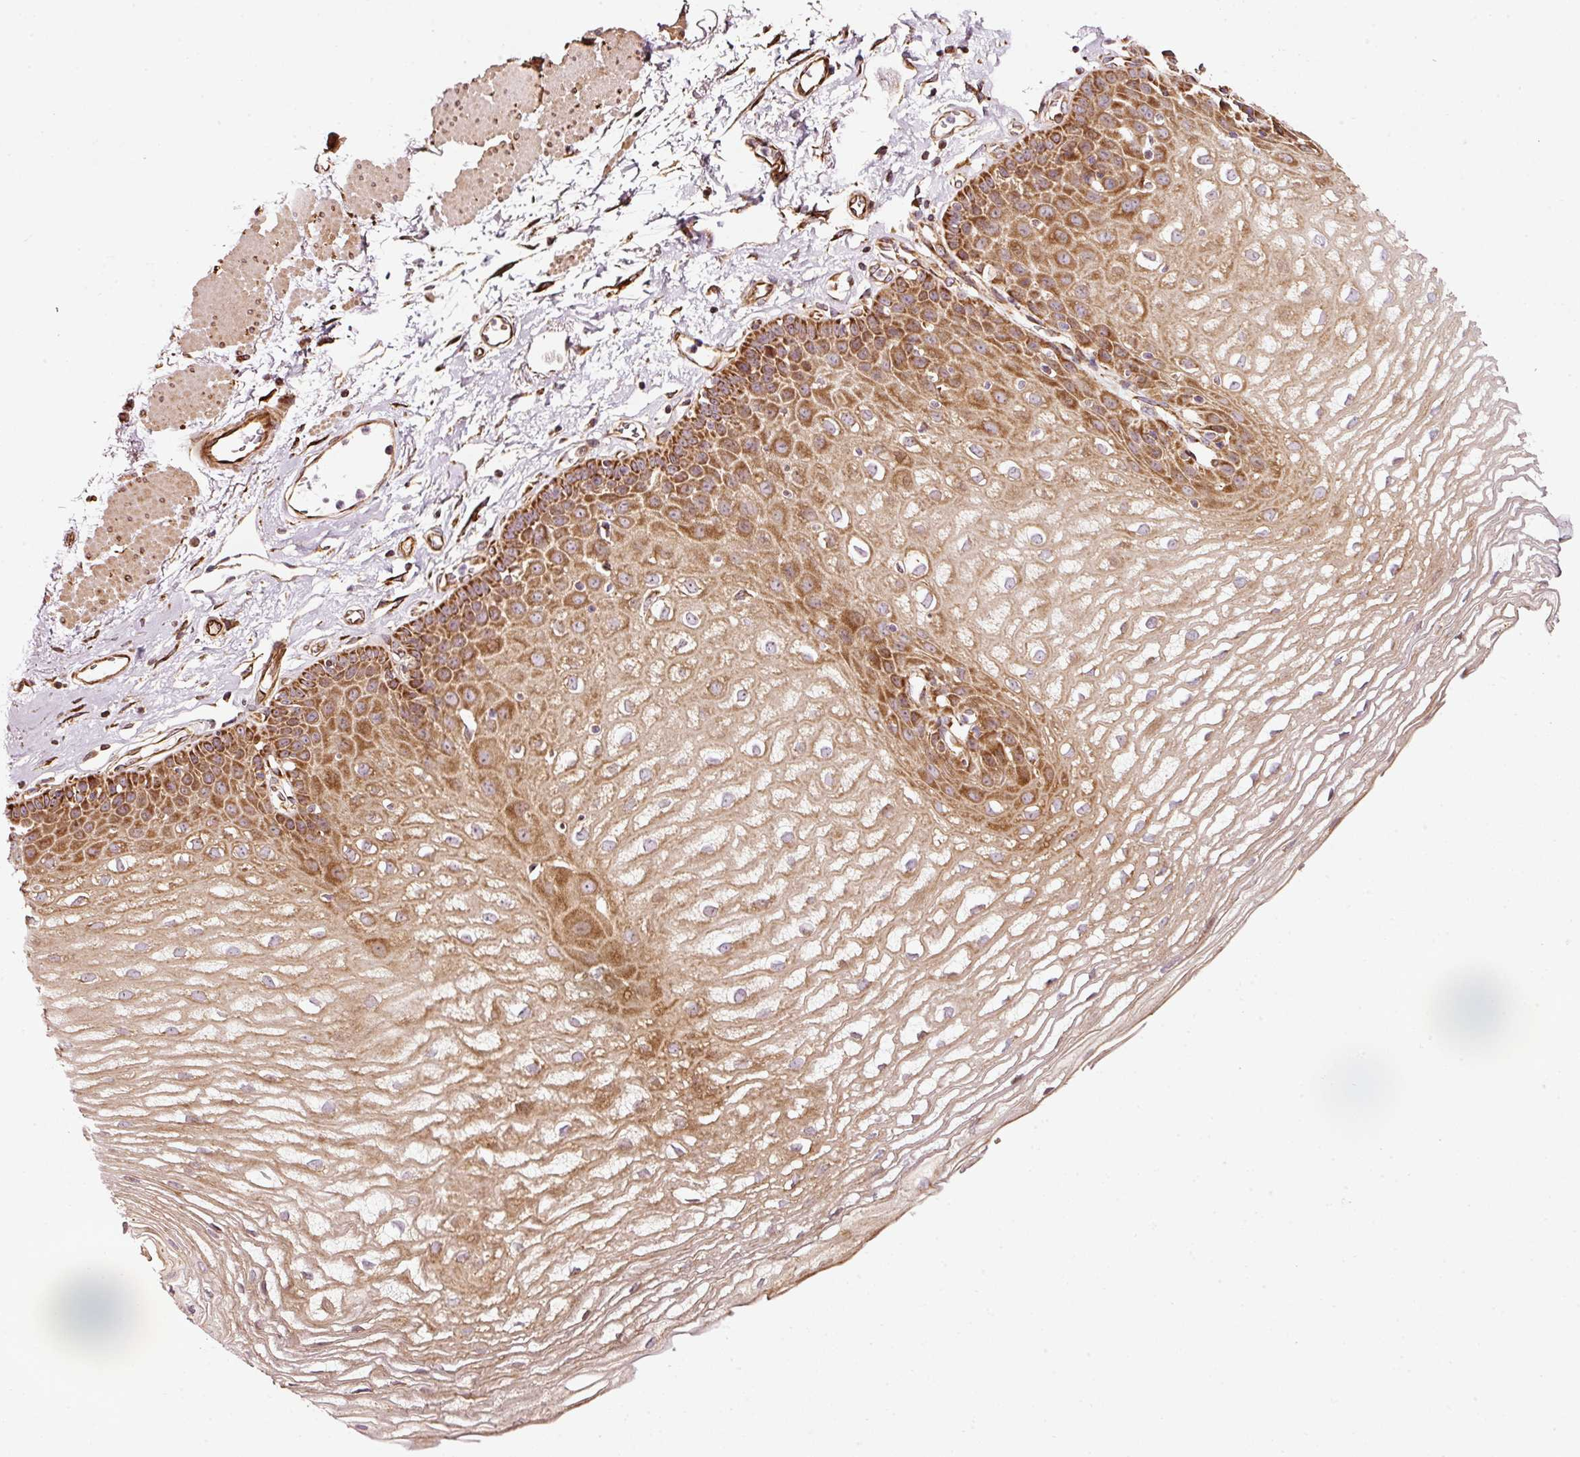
{"staining": {"intensity": "strong", "quantity": ">75%", "location": "cytoplasmic/membranous"}, "tissue": "esophagus", "cell_type": "Squamous epithelial cells", "image_type": "normal", "snomed": [{"axis": "morphology", "description": "Normal tissue, NOS"}, {"axis": "topography", "description": "Esophagus"}], "caption": "Squamous epithelial cells show high levels of strong cytoplasmic/membranous staining in approximately >75% of cells in normal esophagus. (IHC, brightfield microscopy, high magnification).", "gene": "ISCU", "patient": {"sex": "female", "age": 81}}